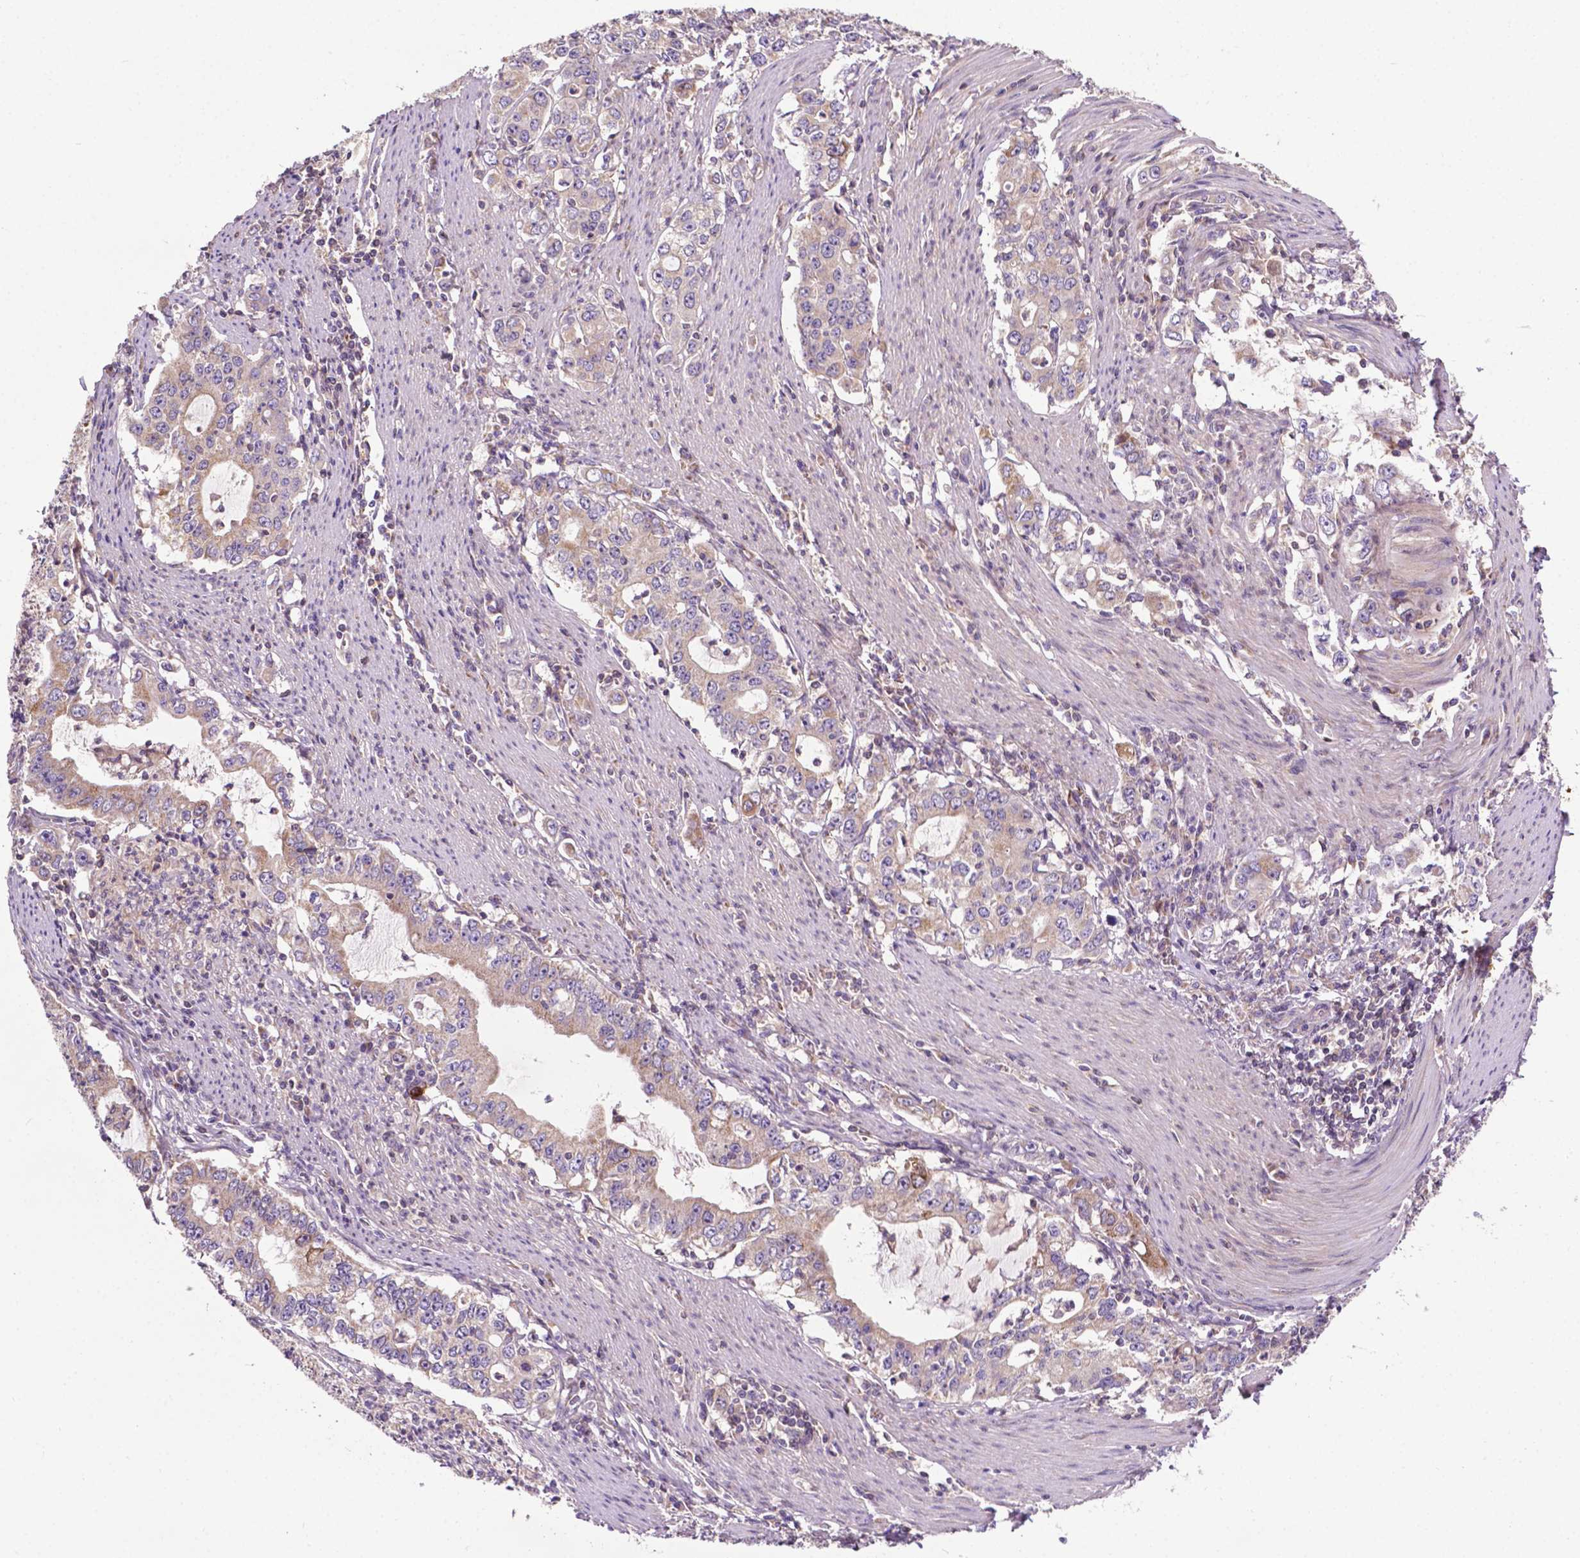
{"staining": {"intensity": "strong", "quantity": "25%-75%", "location": "cytoplasmic/membranous"}, "tissue": "stomach cancer", "cell_type": "Tumor cells", "image_type": "cancer", "snomed": [{"axis": "morphology", "description": "Adenocarcinoma, NOS"}, {"axis": "topography", "description": "Stomach, lower"}], "caption": "The photomicrograph exhibits staining of stomach adenocarcinoma, revealing strong cytoplasmic/membranous protein staining (brown color) within tumor cells.", "gene": "SPNS2", "patient": {"sex": "female", "age": 72}}